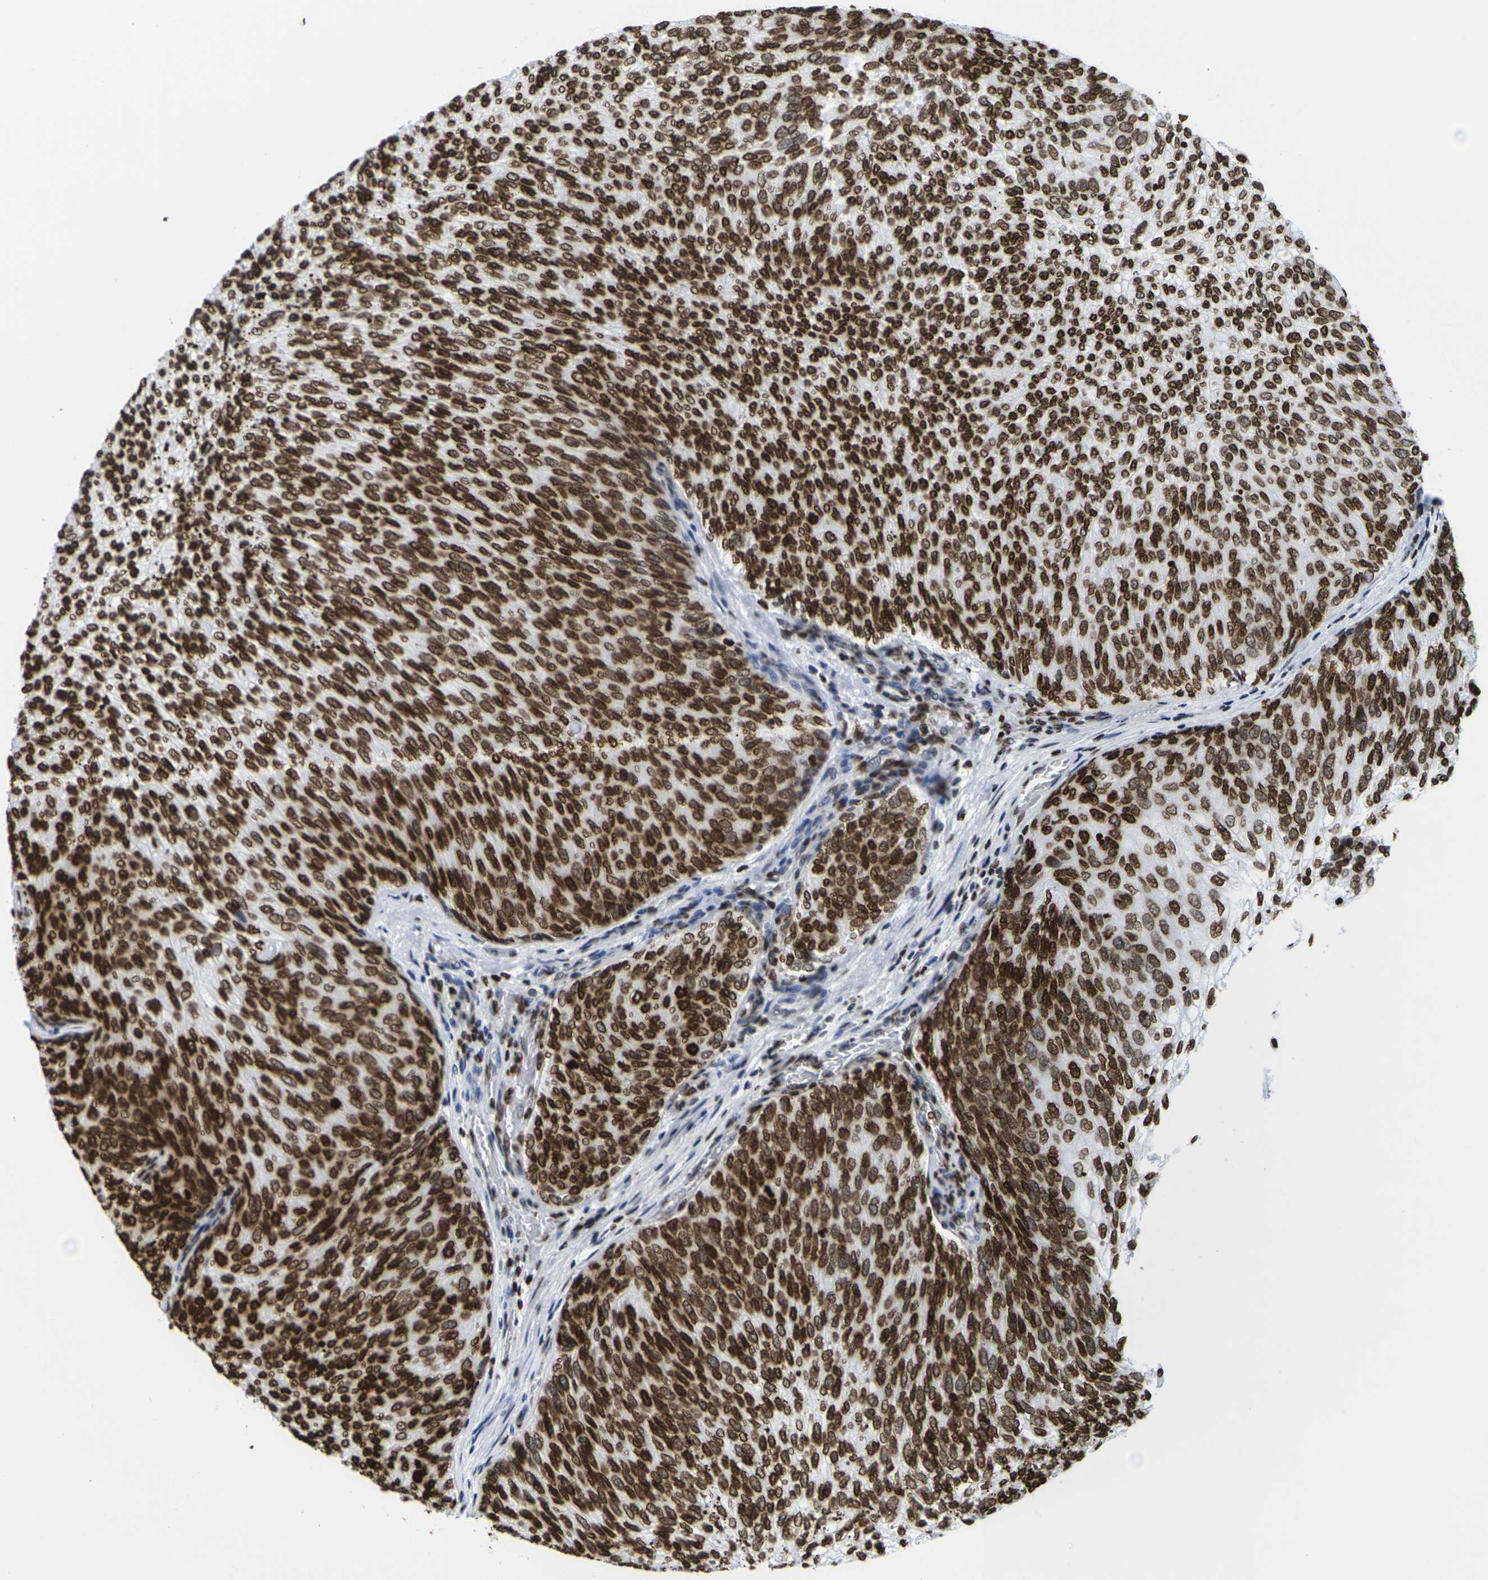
{"staining": {"intensity": "strong", "quantity": ">75%", "location": "cytoplasmic/membranous,nuclear"}, "tissue": "urothelial cancer", "cell_type": "Tumor cells", "image_type": "cancer", "snomed": [{"axis": "morphology", "description": "Urothelial carcinoma, Low grade"}, {"axis": "topography", "description": "Urinary bladder"}], "caption": "Urothelial carcinoma (low-grade) stained with IHC reveals strong cytoplasmic/membranous and nuclear expression in about >75% of tumor cells.", "gene": "H2AC21", "patient": {"sex": "female", "age": 79}}